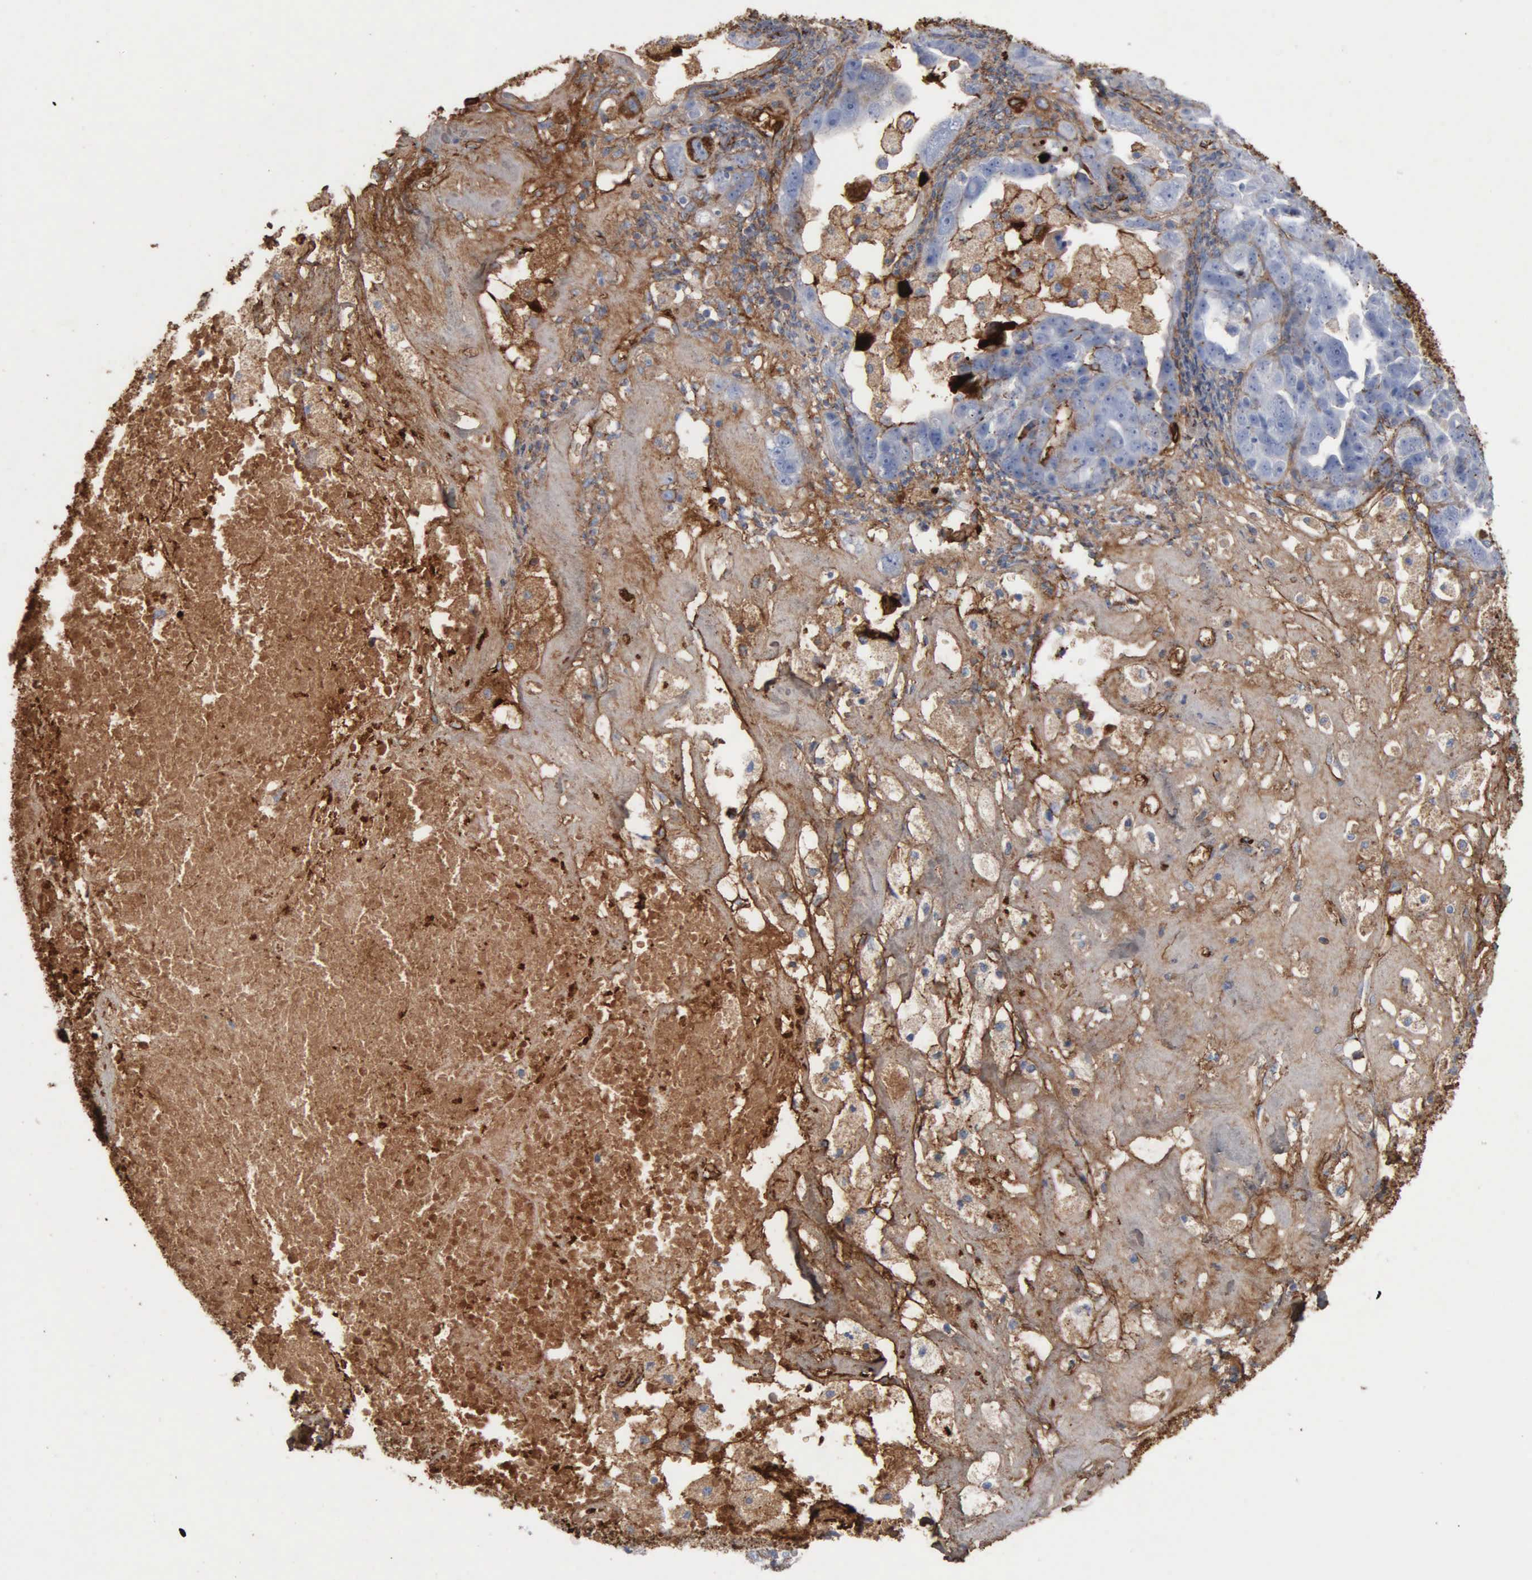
{"staining": {"intensity": "moderate", "quantity": "<25%", "location": "cytoplasmic/membranous"}, "tissue": "ovarian cancer", "cell_type": "Tumor cells", "image_type": "cancer", "snomed": [{"axis": "morphology", "description": "Cystadenocarcinoma, serous, NOS"}, {"axis": "topography", "description": "Ovary"}], "caption": "Human ovarian serous cystadenocarcinoma stained with a protein marker shows moderate staining in tumor cells.", "gene": "FN1", "patient": {"sex": "female", "age": 66}}